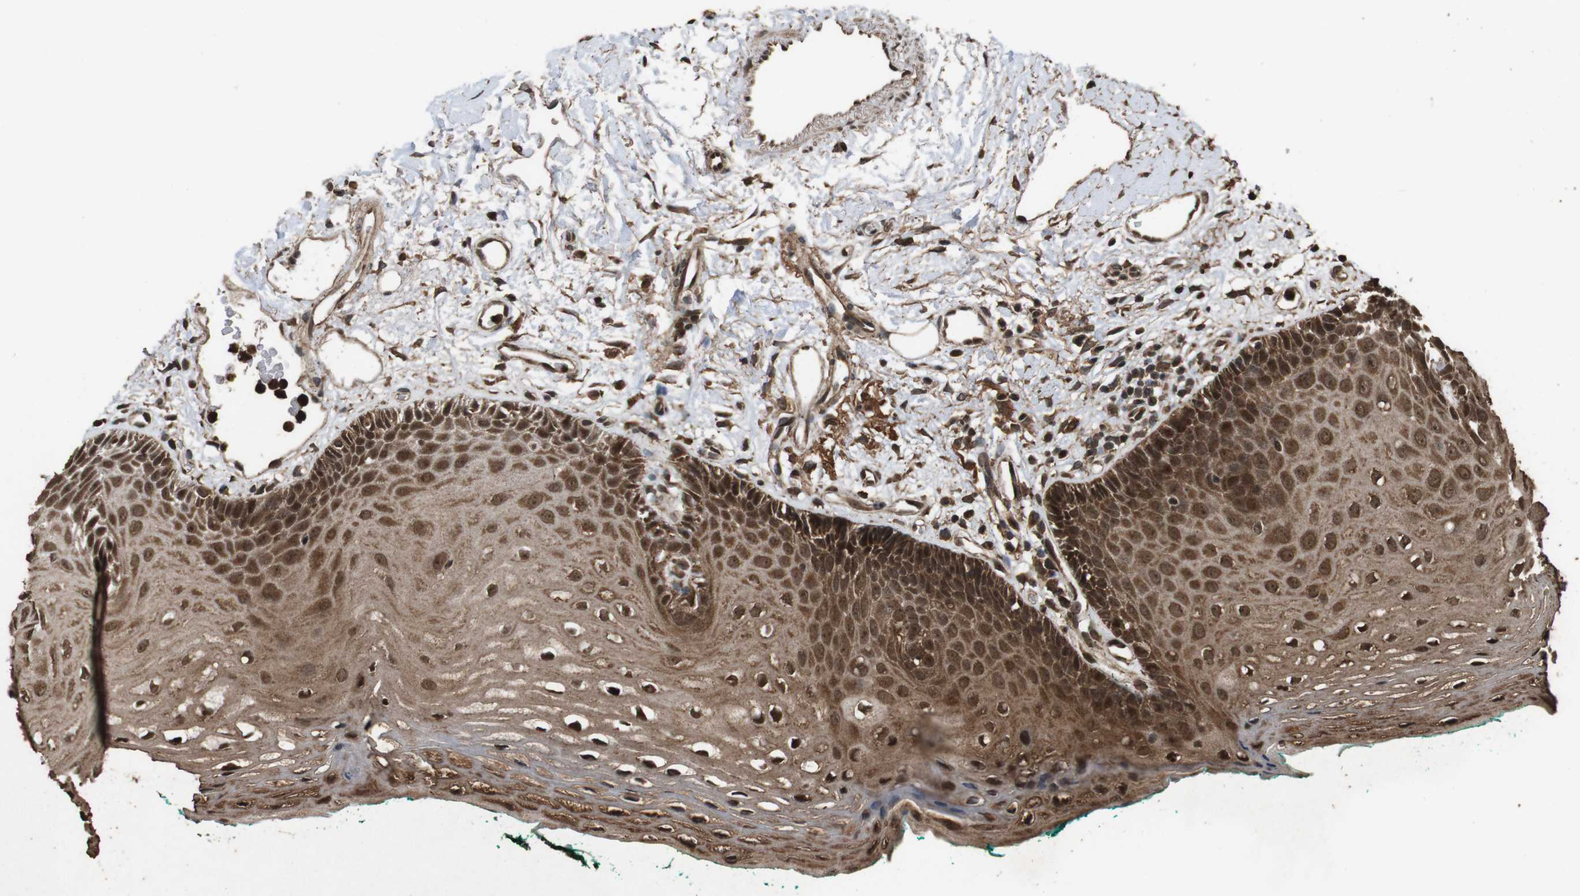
{"staining": {"intensity": "strong", "quantity": ">75%", "location": "cytoplasmic/membranous,nuclear"}, "tissue": "oral mucosa", "cell_type": "Squamous epithelial cells", "image_type": "normal", "snomed": [{"axis": "morphology", "description": "Normal tissue, NOS"}, {"axis": "topography", "description": "Skeletal muscle"}, {"axis": "topography", "description": "Oral tissue"}, {"axis": "topography", "description": "Peripheral nerve tissue"}], "caption": "A high-resolution image shows immunohistochemistry (IHC) staining of normal oral mucosa, which reveals strong cytoplasmic/membranous,nuclear expression in approximately >75% of squamous epithelial cells. Nuclei are stained in blue.", "gene": "RRAS2", "patient": {"sex": "female", "age": 84}}